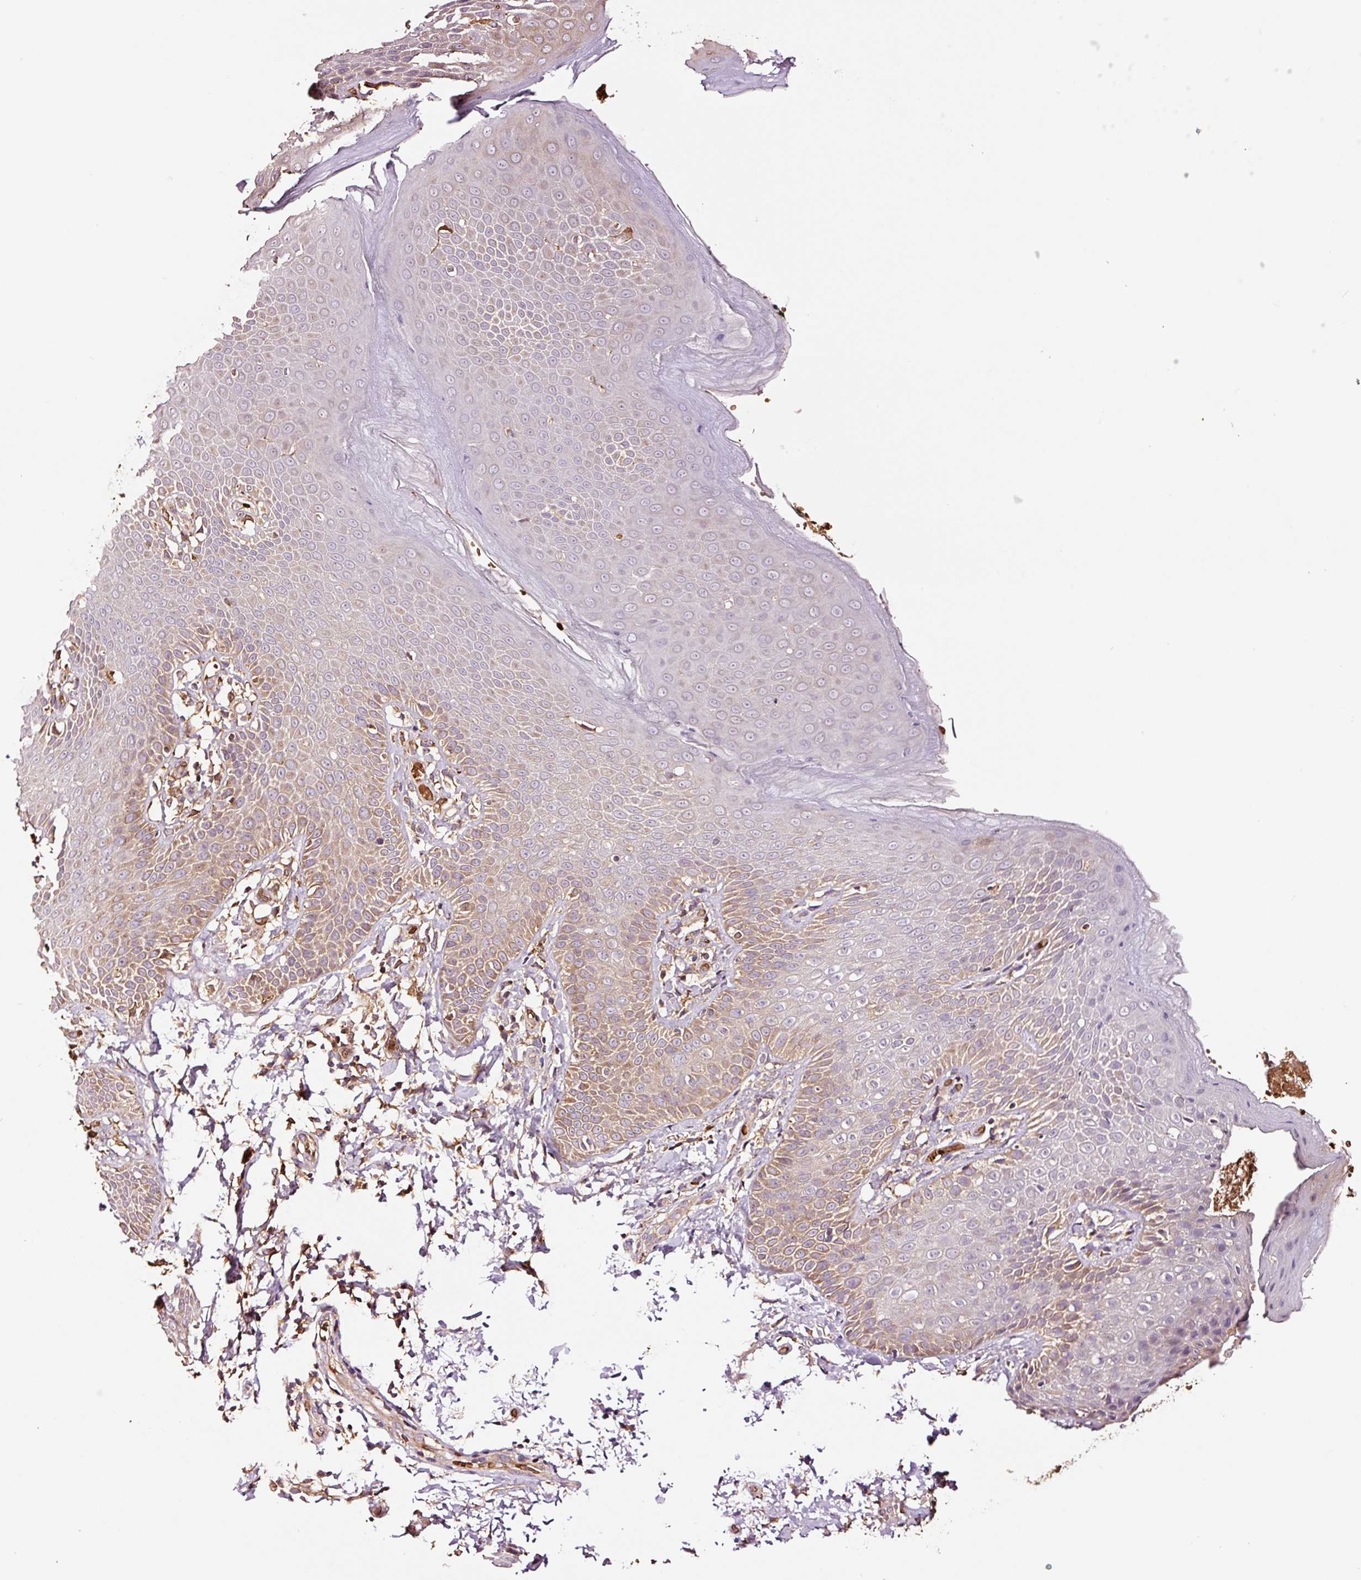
{"staining": {"intensity": "moderate", "quantity": "25%-75%", "location": "cytoplasmic/membranous"}, "tissue": "skin", "cell_type": "Epidermal cells", "image_type": "normal", "snomed": [{"axis": "morphology", "description": "Normal tissue, NOS"}, {"axis": "topography", "description": "Peripheral nerve tissue"}], "caption": "Protein expression analysis of normal skin exhibits moderate cytoplasmic/membranous expression in approximately 25%-75% of epidermal cells.", "gene": "PGLYRP2", "patient": {"sex": "male", "age": 51}}